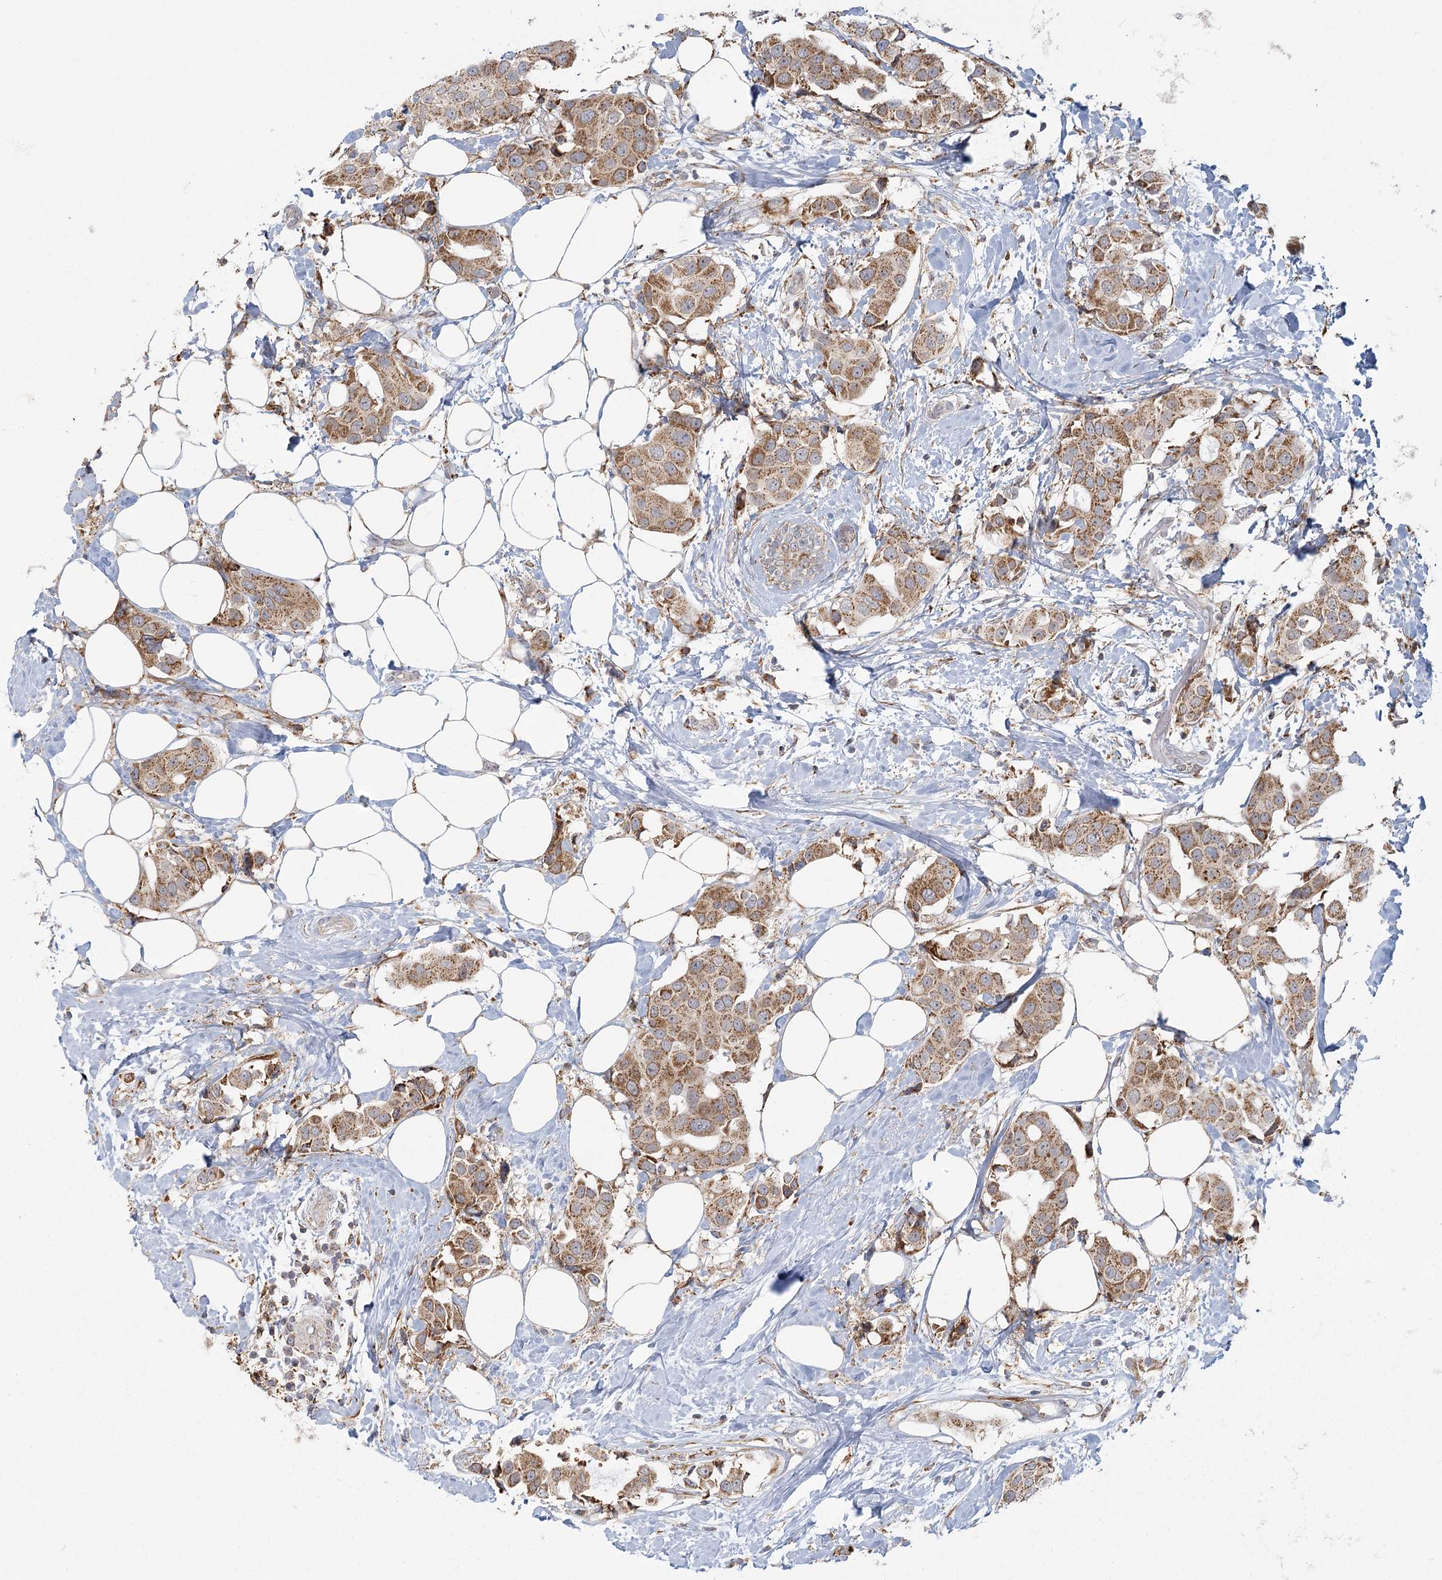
{"staining": {"intensity": "moderate", "quantity": ">75%", "location": "cytoplasmic/membranous"}, "tissue": "breast cancer", "cell_type": "Tumor cells", "image_type": "cancer", "snomed": [{"axis": "morphology", "description": "Normal tissue, NOS"}, {"axis": "morphology", "description": "Duct carcinoma"}, {"axis": "topography", "description": "Breast"}], "caption": "Immunohistochemical staining of human breast invasive ductal carcinoma shows medium levels of moderate cytoplasmic/membranous expression in about >75% of tumor cells. The staining was performed using DAB, with brown indicating positive protein expression. Nuclei are stained blue with hematoxylin.", "gene": "LACTB", "patient": {"sex": "female", "age": 39}}